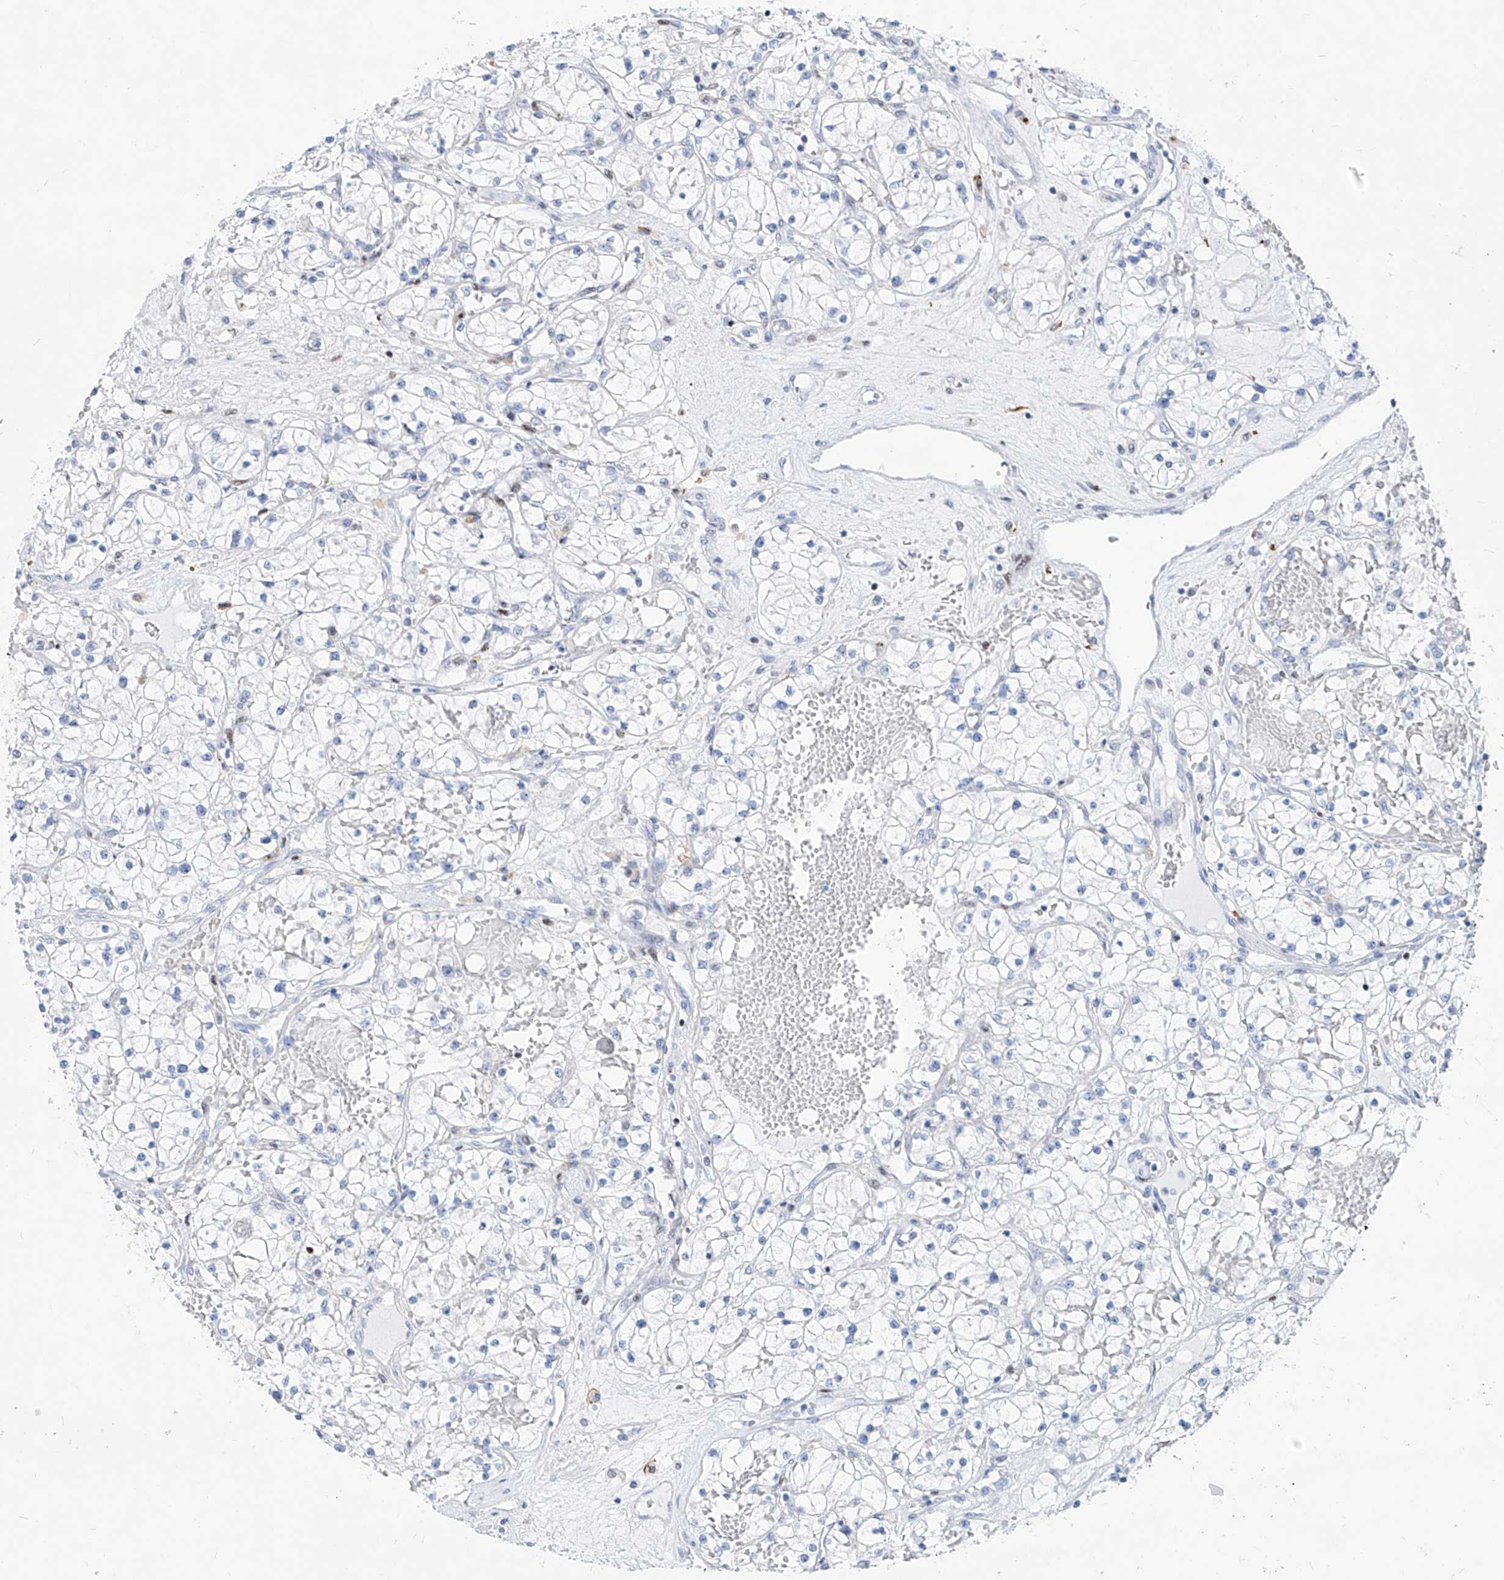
{"staining": {"intensity": "negative", "quantity": "none", "location": "none"}, "tissue": "renal cancer", "cell_type": "Tumor cells", "image_type": "cancer", "snomed": [{"axis": "morphology", "description": "Normal tissue, NOS"}, {"axis": "morphology", "description": "Adenocarcinoma, NOS"}, {"axis": "topography", "description": "Kidney"}], "caption": "An IHC image of renal cancer is shown. There is no staining in tumor cells of renal cancer.", "gene": "FRS3", "patient": {"sex": "male", "age": 68}}